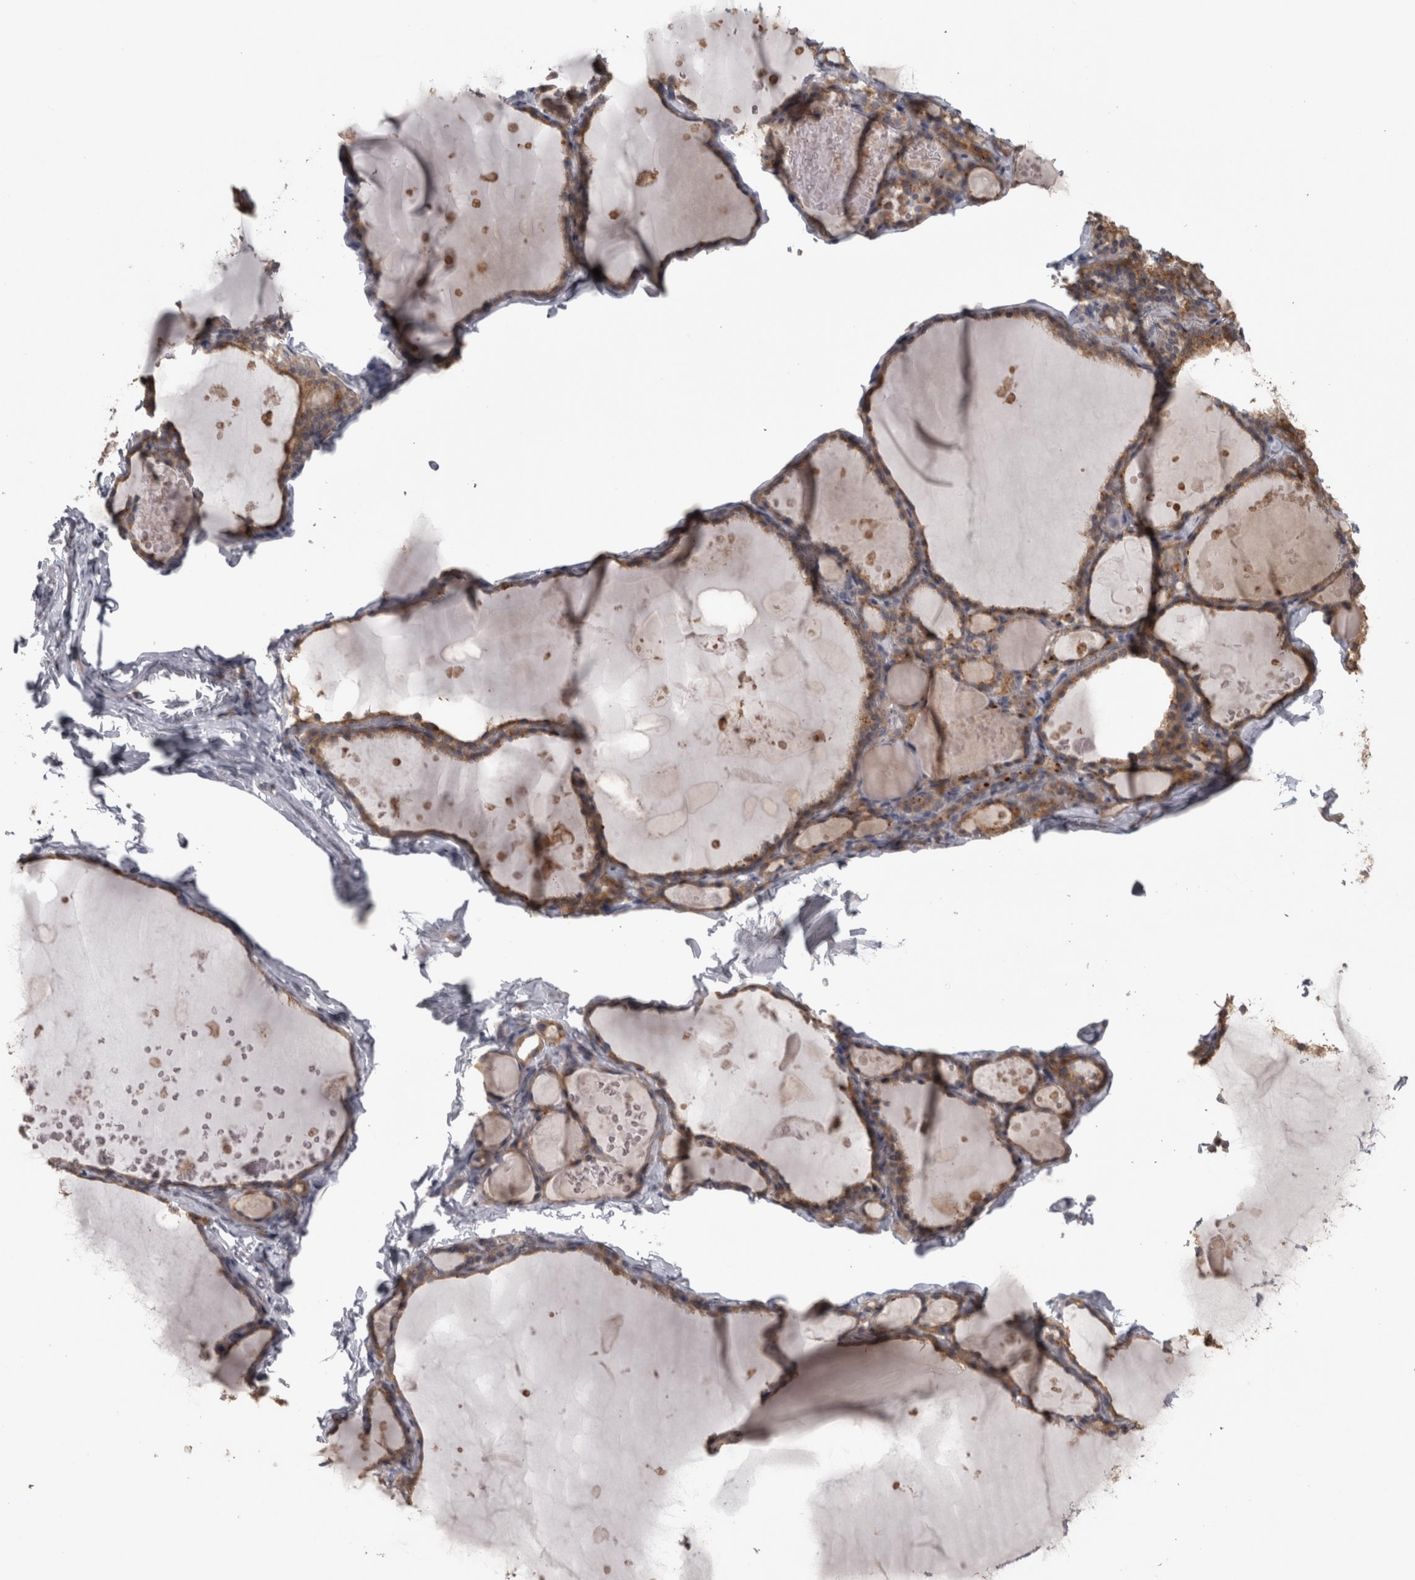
{"staining": {"intensity": "weak", "quantity": ">75%", "location": "cytoplasmic/membranous"}, "tissue": "thyroid gland", "cell_type": "Glandular cells", "image_type": "normal", "snomed": [{"axis": "morphology", "description": "Normal tissue, NOS"}, {"axis": "topography", "description": "Thyroid gland"}], "caption": "Immunohistochemical staining of unremarkable thyroid gland reveals >75% levels of weak cytoplasmic/membranous protein positivity in approximately >75% of glandular cells. The staining was performed using DAB (3,3'-diaminobenzidine), with brown indicating positive protein expression. Nuclei are stained blue with hematoxylin.", "gene": "RAB29", "patient": {"sex": "male", "age": 56}}